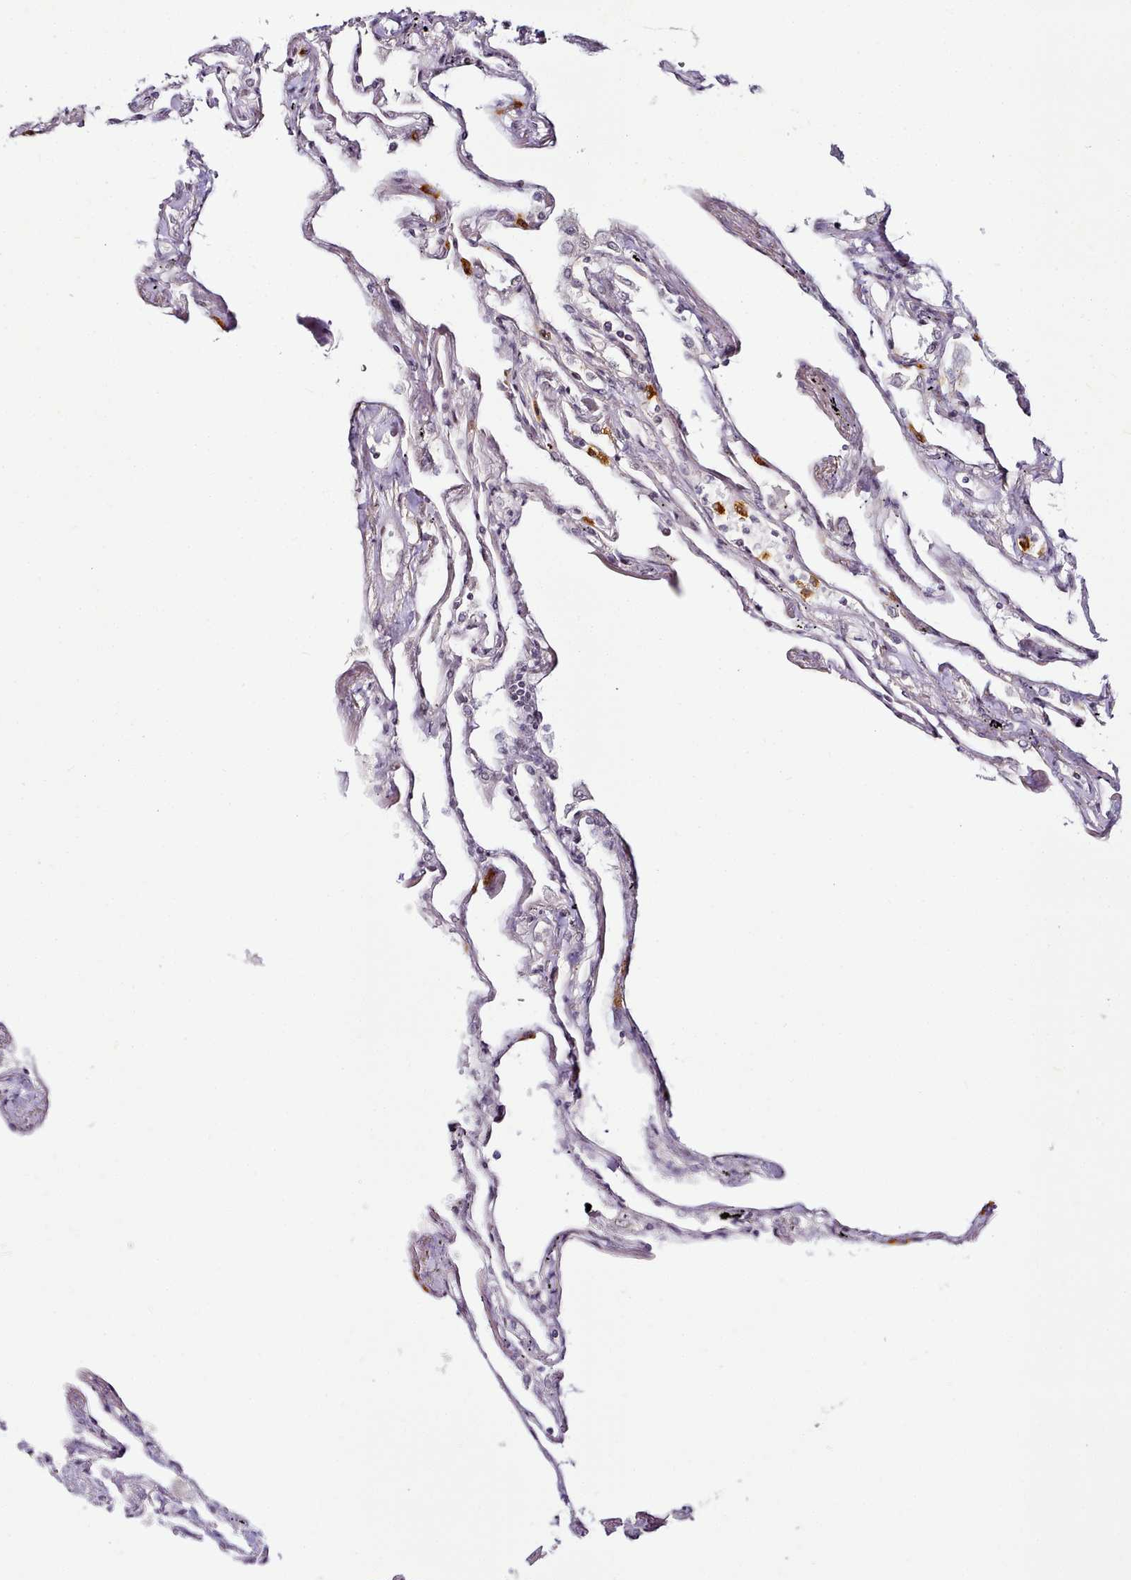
{"staining": {"intensity": "negative", "quantity": "none", "location": "none"}, "tissue": "lung", "cell_type": "Alveolar cells", "image_type": "normal", "snomed": [{"axis": "morphology", "description": "Normal tissue, NOS"}, {"axis": "topography", "description": "Lung"}], "caption": "The micrograph reveals no significant positivity in alveolar cells of lung. Brightfield microscopy of IHC stained with DAB (brown) and hematoxylin (blue), captured at high magnification.", "gene": "SYT15B", "patient": {"sex": "female", "age": 67}}